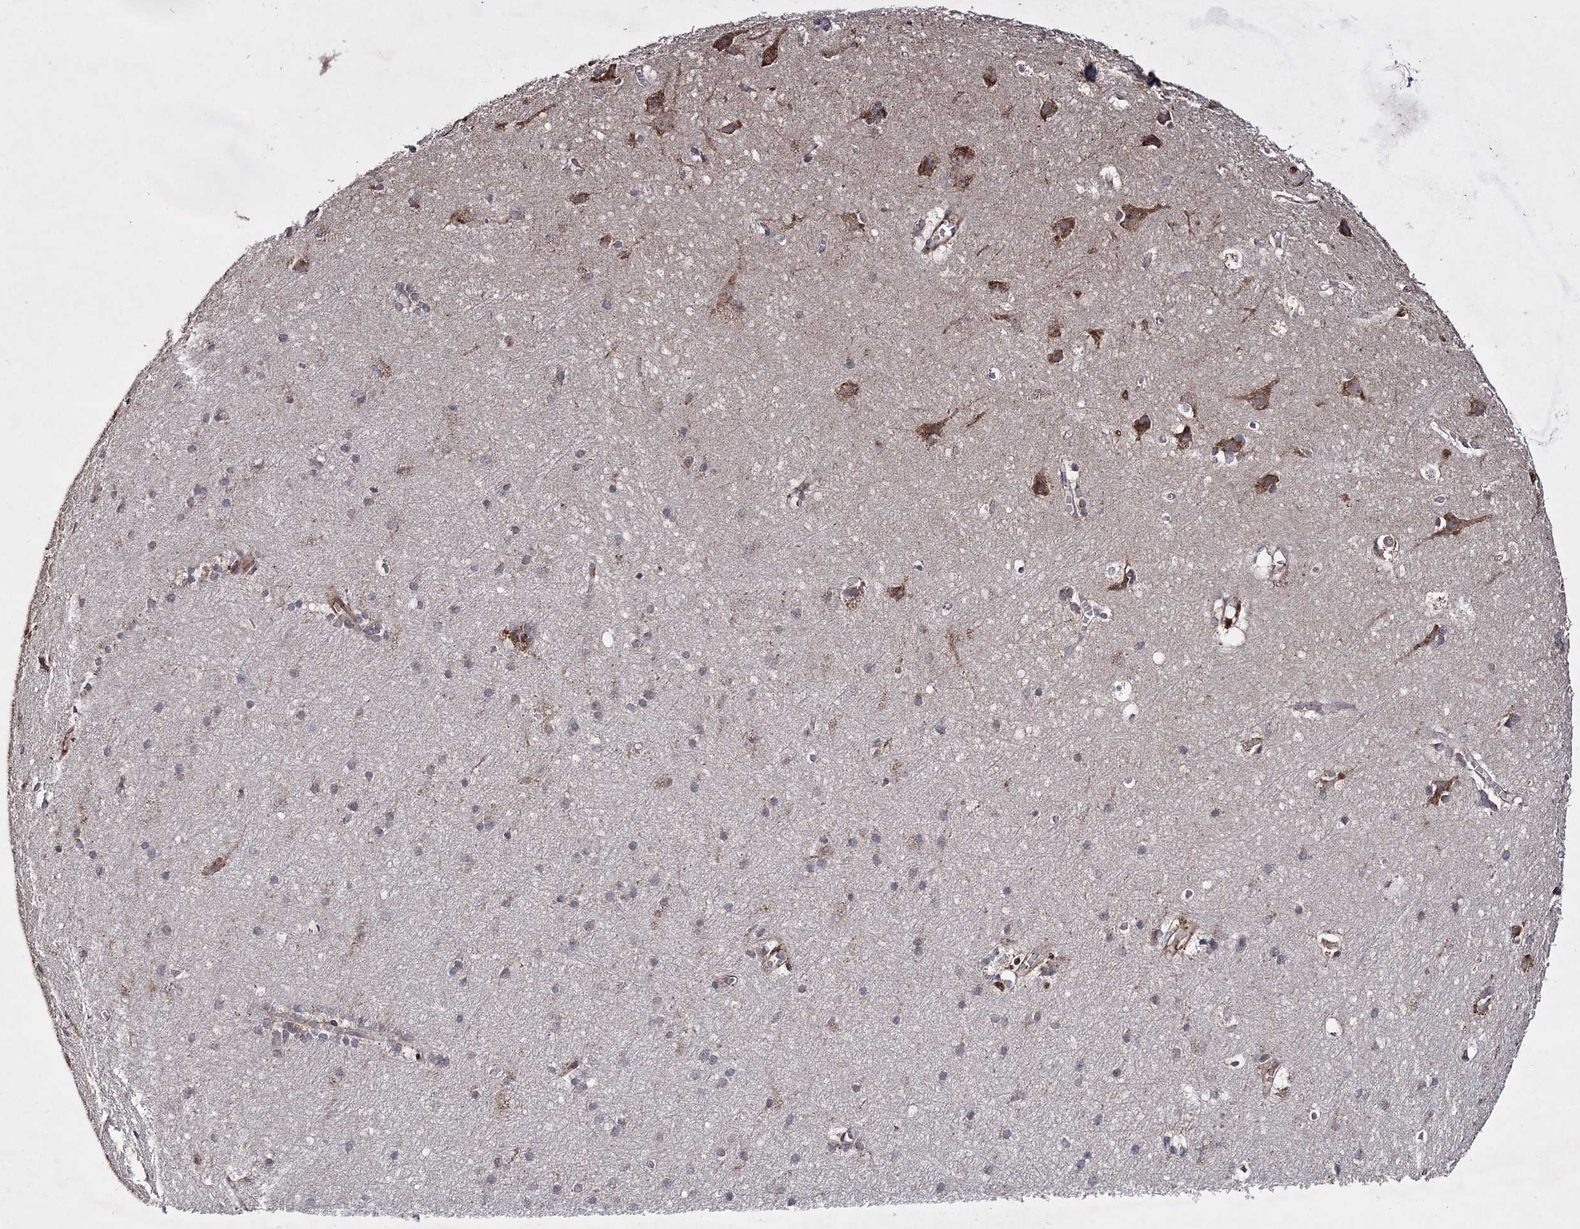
{"staining": {"intensity": "moderate", "quantity": "25%-75%", "location": "cytoplasmic/membranous"}, "tissue": "cerebral cortex", "cell_type": "Endothelial cells", "image_type": "normal", "snomed": [{"axis": "morphology", "description": "Normal tissue, NOS"}, {"axis": "topography", "description": "Cerebral cortex"}], "caption": "This photomicrograph reveals immunohistochemistry staining of benign human cerebral cortex, with medium moderate cytoplasmic/membranous staining in approximately 25%-75% of endothelial cells.", "gene": "HECTD2", "patient": {"sex": "male", "age": 54}}